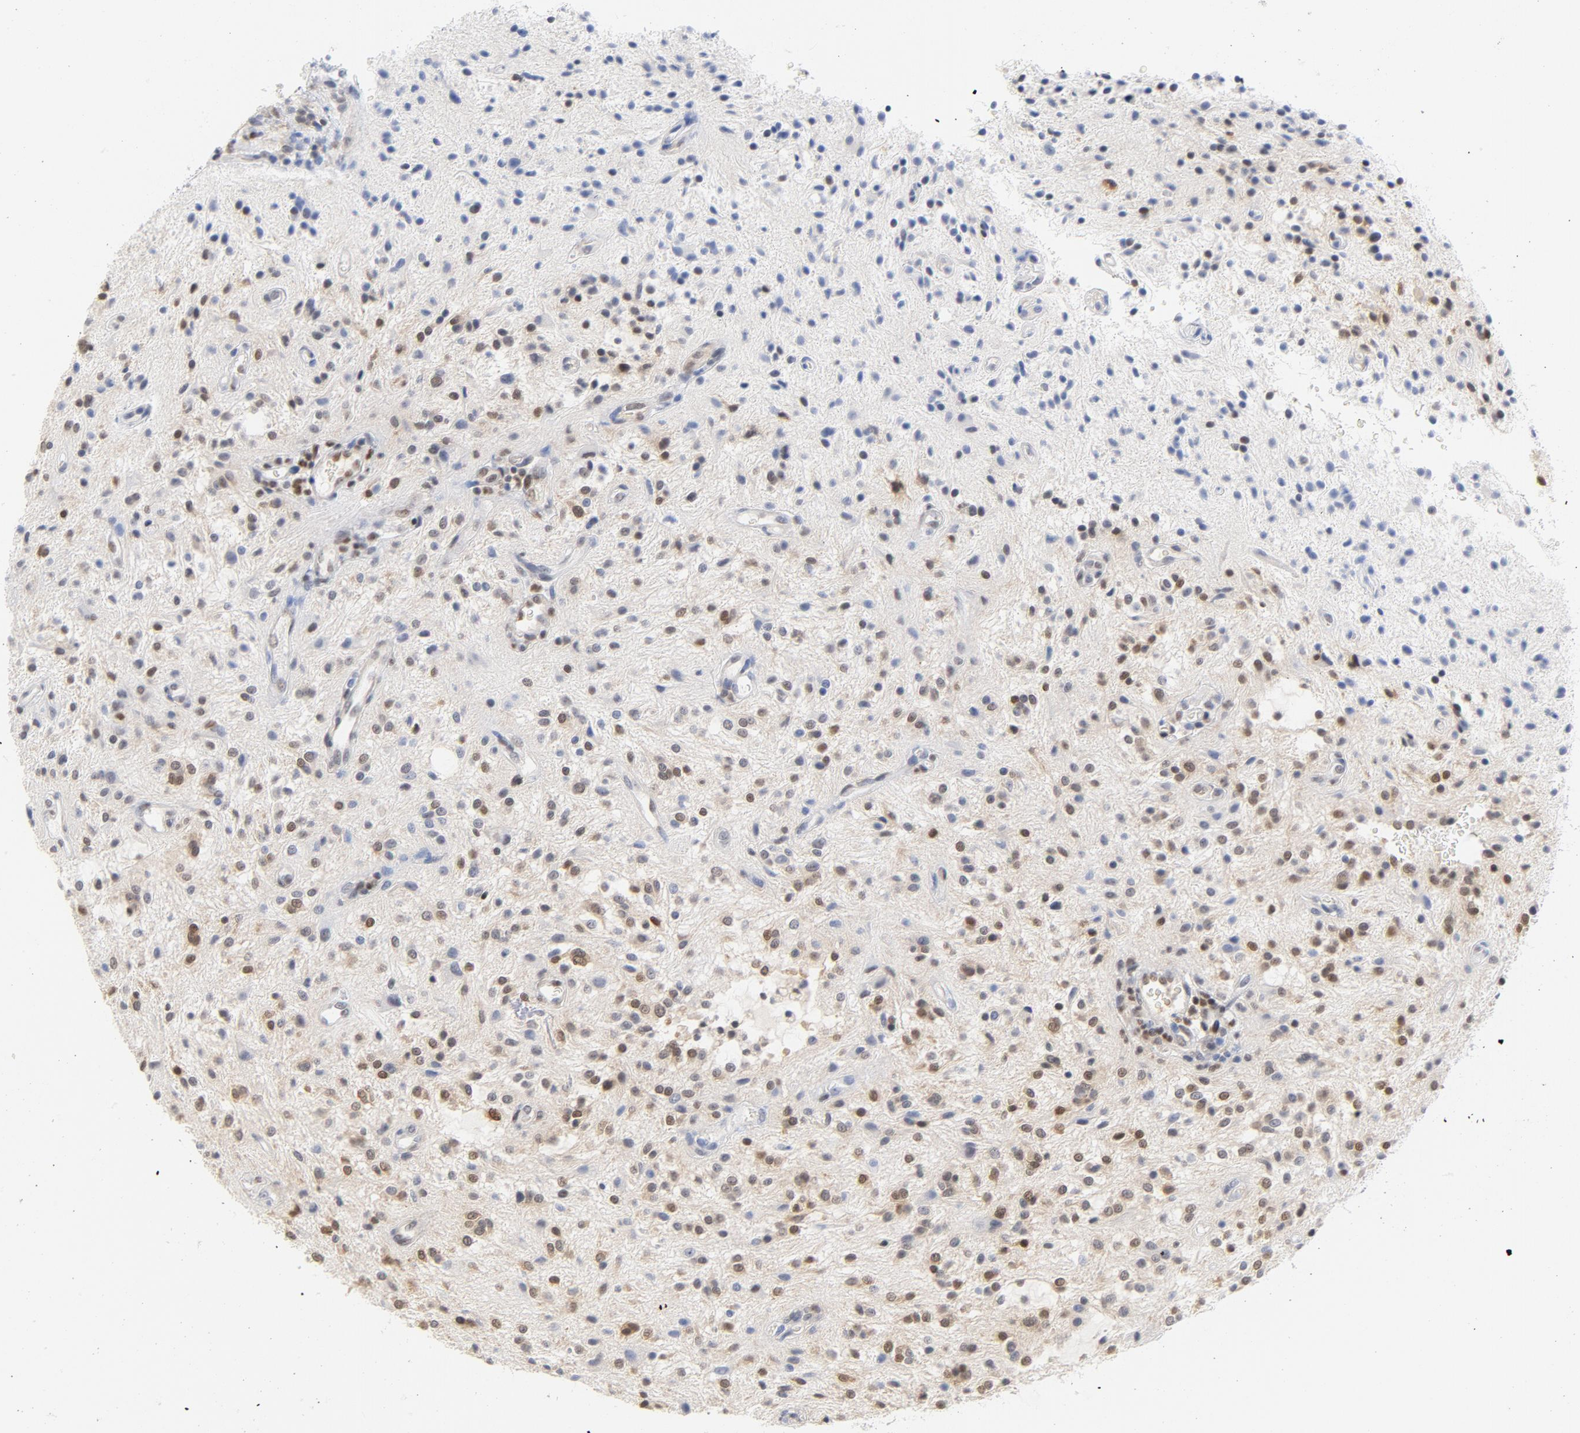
{"staining": {"intensity": "moderate", "quantity": "25%-75%", "location": "nuclear"}, "tissue": "glioma", "cell_type": "Tumor cells", "image_type": "cancer", "snomed": [{"axis": "morphology", "description": "Glioma, malignant, NOS"}, {"axis": "topography", "description": "Cerebellum"}], "caption": "This micrograph displays immunohistochemistry staining of glioma, with medium moderate nuclear expression in approximately 25%-75% of tumor cells.", "gene": "CDKN1B", "patient": {"sex": "female", "age": 10}}